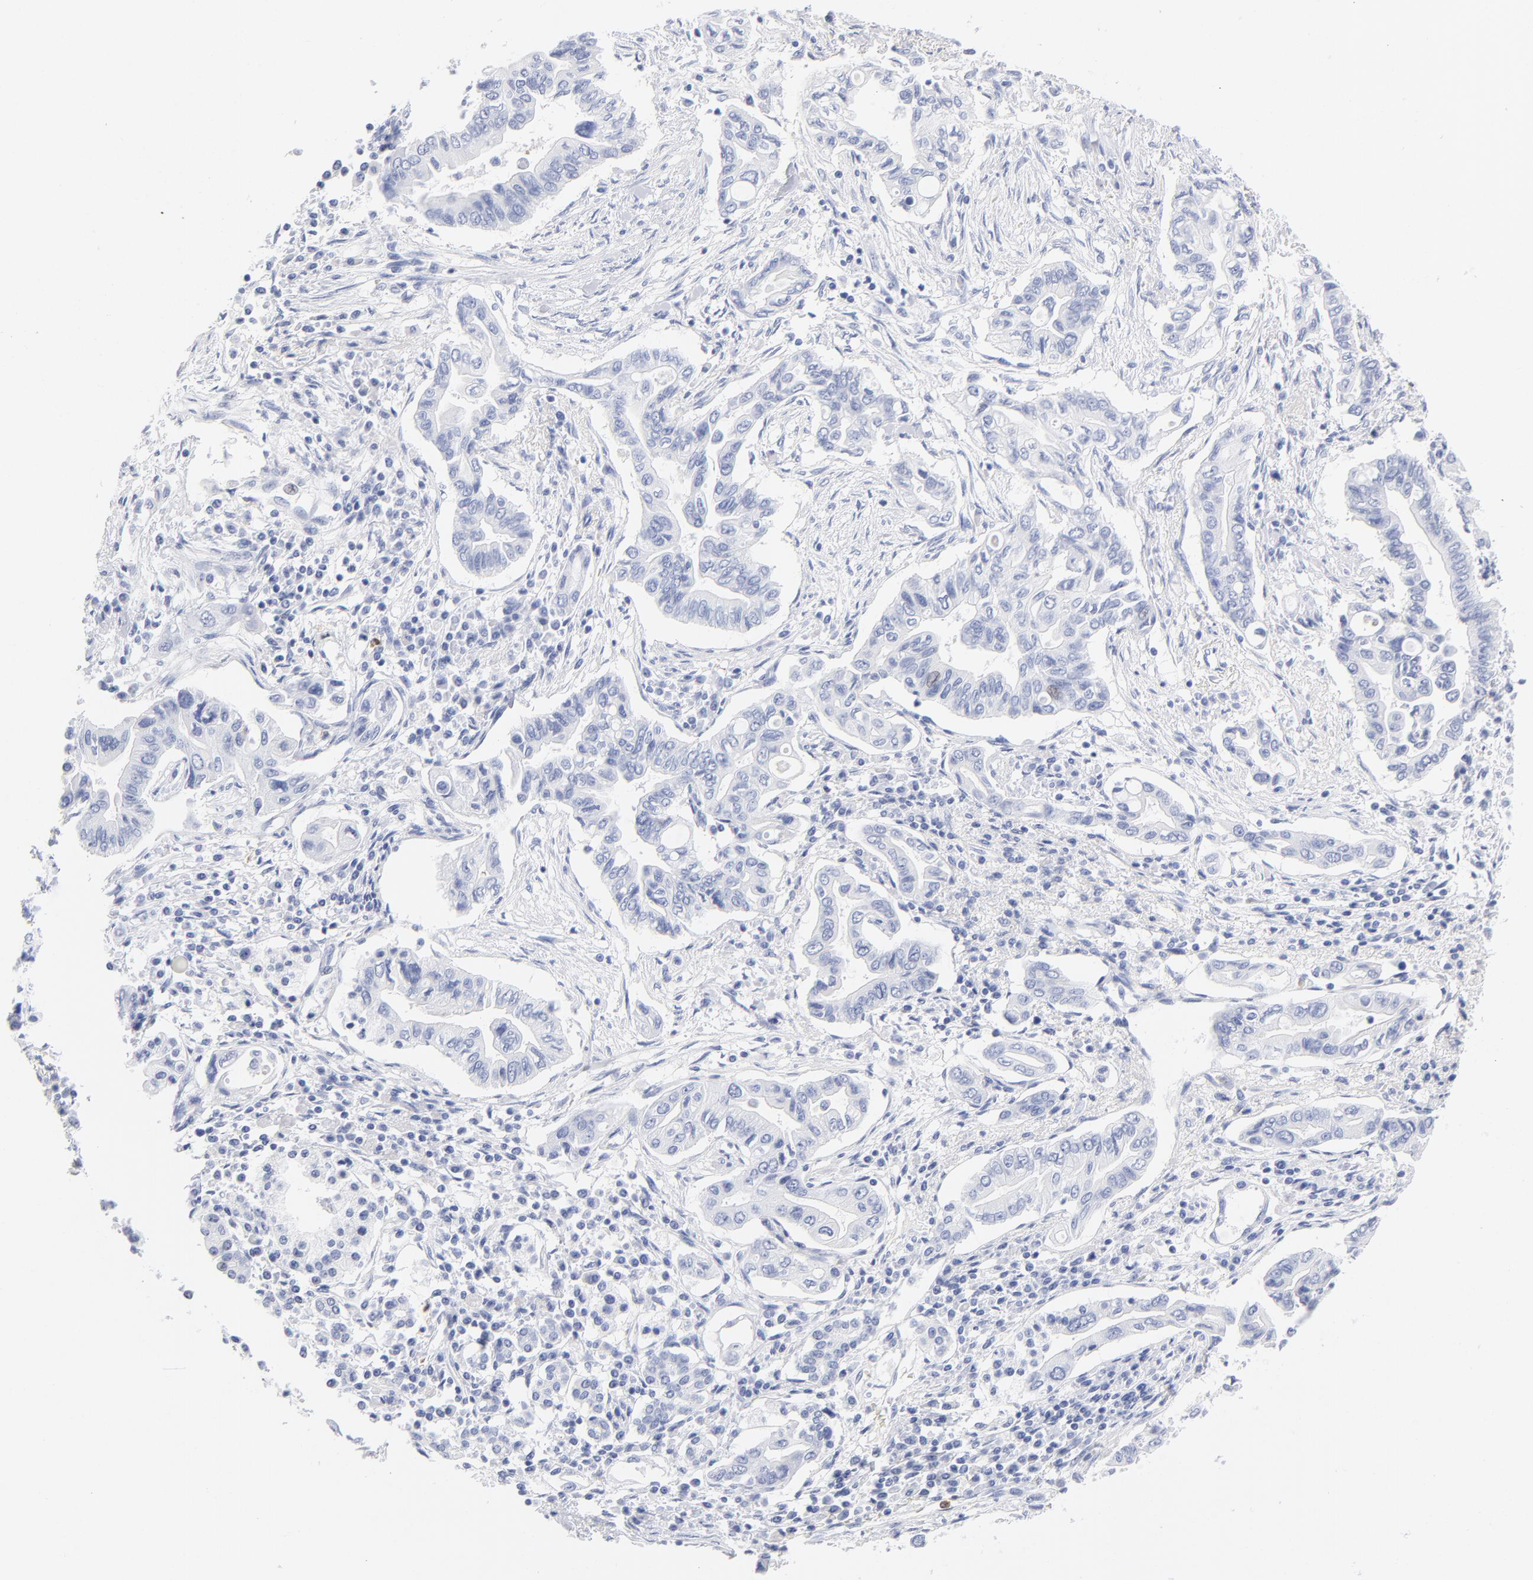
{"staining": {"intensity": "negative", "quantity": "none", "location": "none"}, "tissue": "pancreatic cancer", "cell_type": "Tumor cells", "image_type": "cancer", "snomed": [{"axis": "morphology", "description": "Adenocarcinoma, NOS"}, {"axis": "topography", "description": "Pancreas"}], "caption": "Adenocarcinoma (pancreatic) was stained to show a protein in brown. There is no significant positivity in tumor cells.", "gene": "ARG1", "patient": {"sex": "female", "age": 57}}